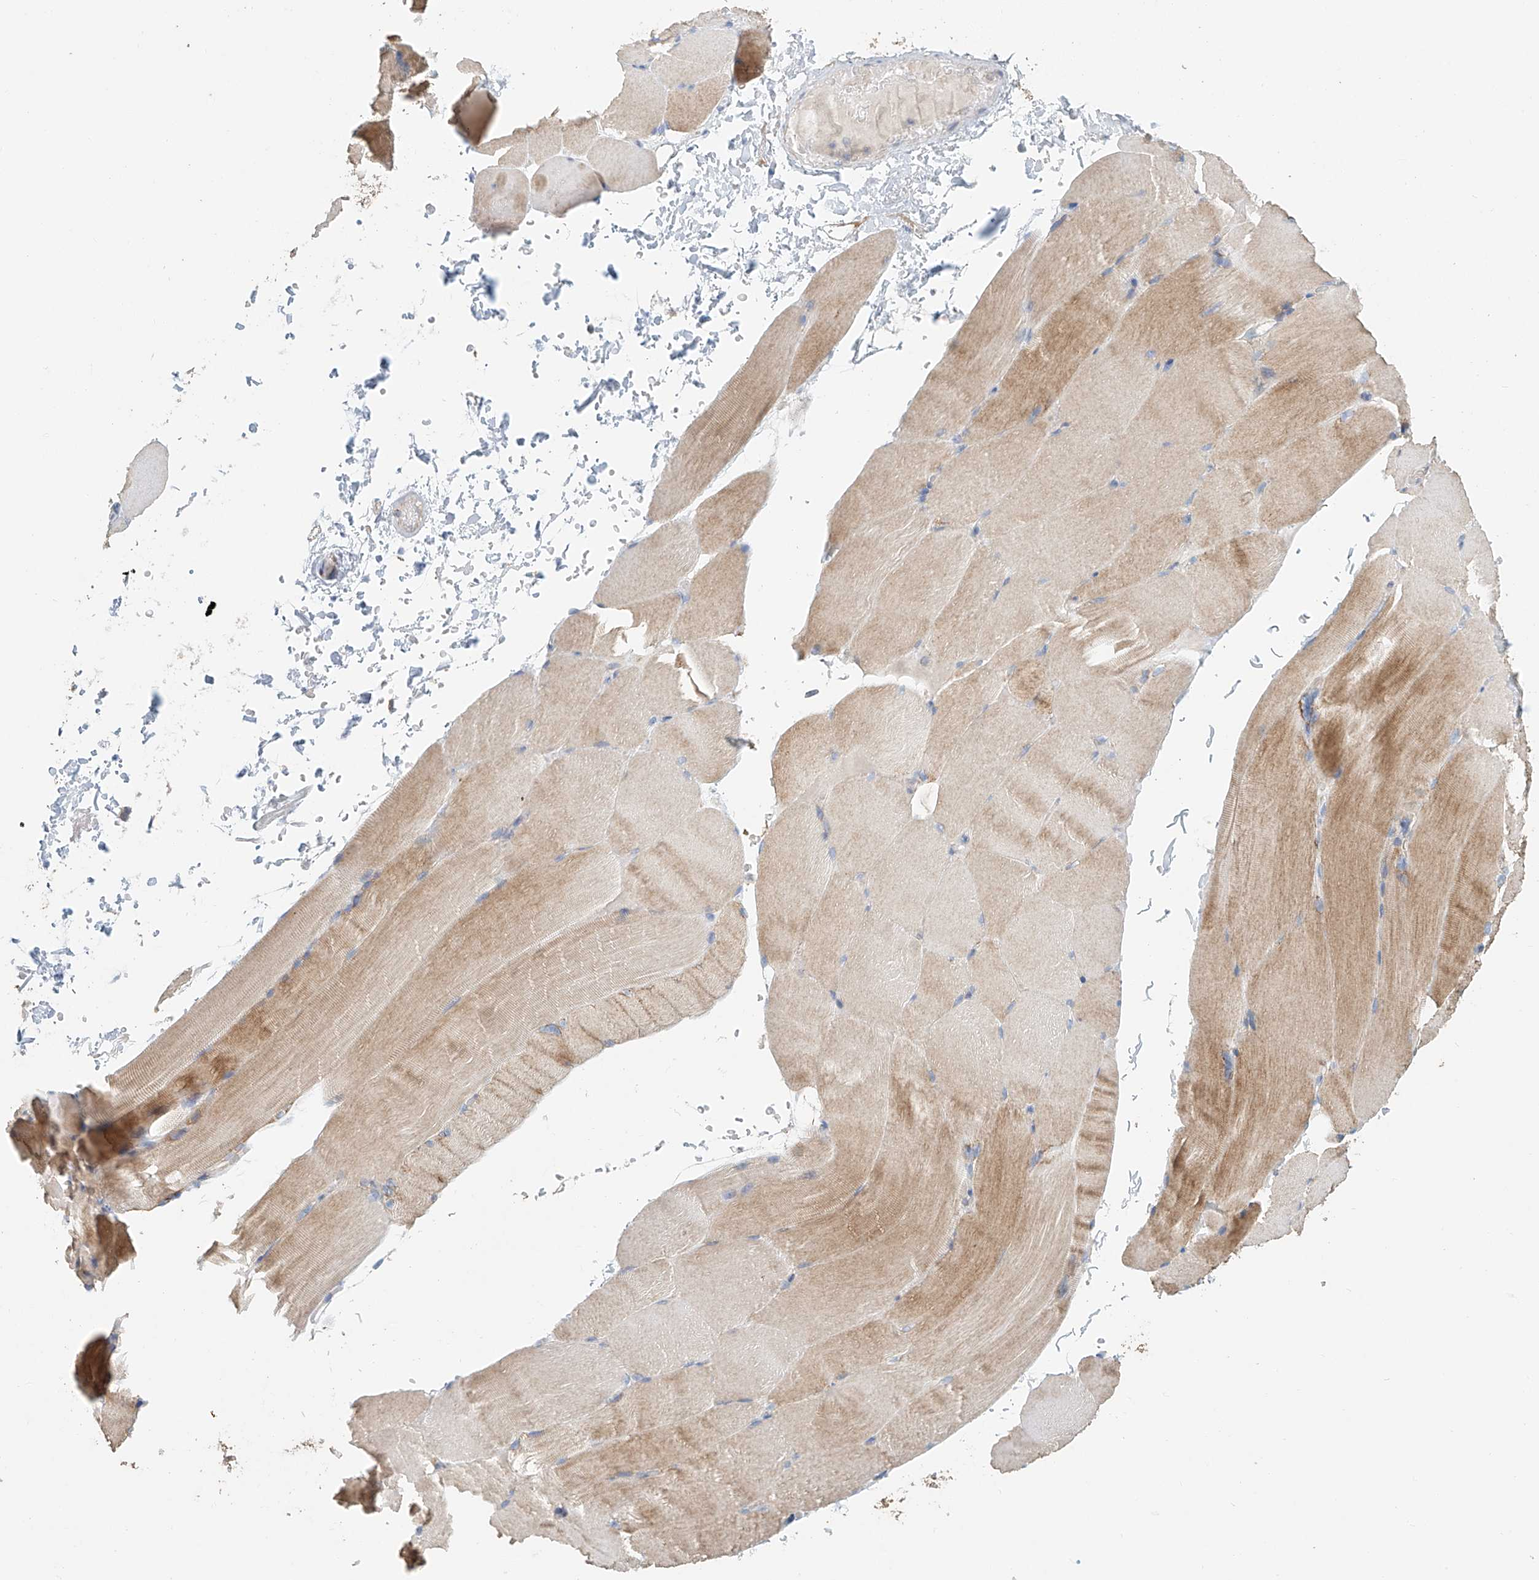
{"staining": {"intensity": "weak", "quantity": ">75%", "location": "cytoplasmic/membranous"}, "tissue": "skeletal muscle", "cell_type": "Myocytes", "image_type": "normal", "snomed": [{"axis": "morphology", "description": "Normal tissue, NOS"}, {"axis": "topography", "description": "Skeletal muscle"}, {"axis": "topography", "description": "Parathyroid gland"}], "caption": "Immunohistochemical staining of unremarkable human skeletal muscle reveals weak cytoplasmic/membranous protein staining in approximately >75% of myocytes.", "gene": "MCL1", "patient": {"sex": "female", "age": 37}}